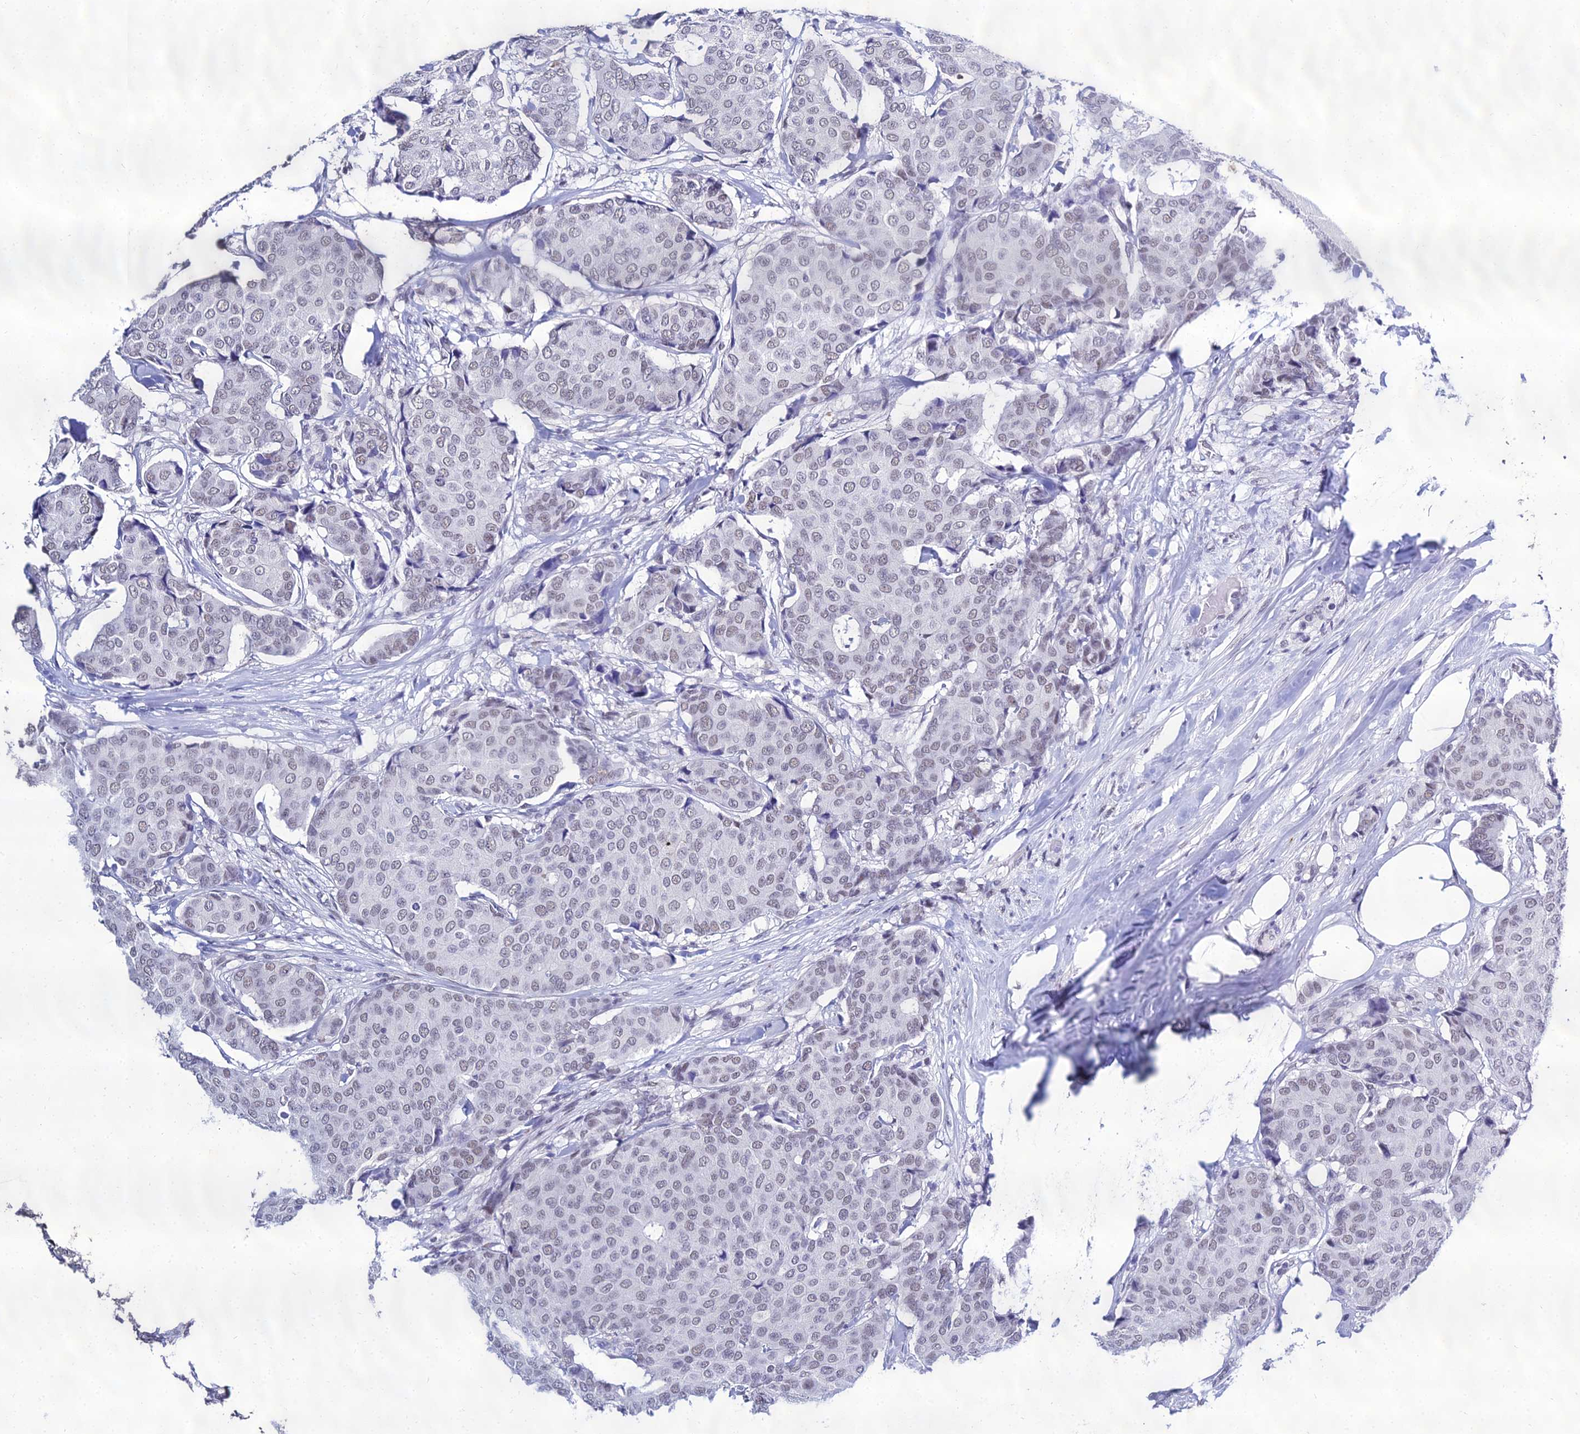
{"staining": {"intensity": "weak", "quantity": "<25%", "location": "nuclear"}, "tissue": "breast cancer", "cell_type": "Tumor cells", "image_type": "cancer", "snomed": [{"axis": "morphology", "description": "Duct carcinoma"}, {"axis": "topography", "description": "Breast"}], "caption": "DAB (3,3'-diaminobenzidine) immunohistochemical staining of invasive ductal carcinoma (breast) exhibits no significant positivity in tumor cells. (DAB IHC visualized using brightfield microscopy, high magnification).", "gene": "PPP4R2", "patient": {"sex": "female", "age": 75}}